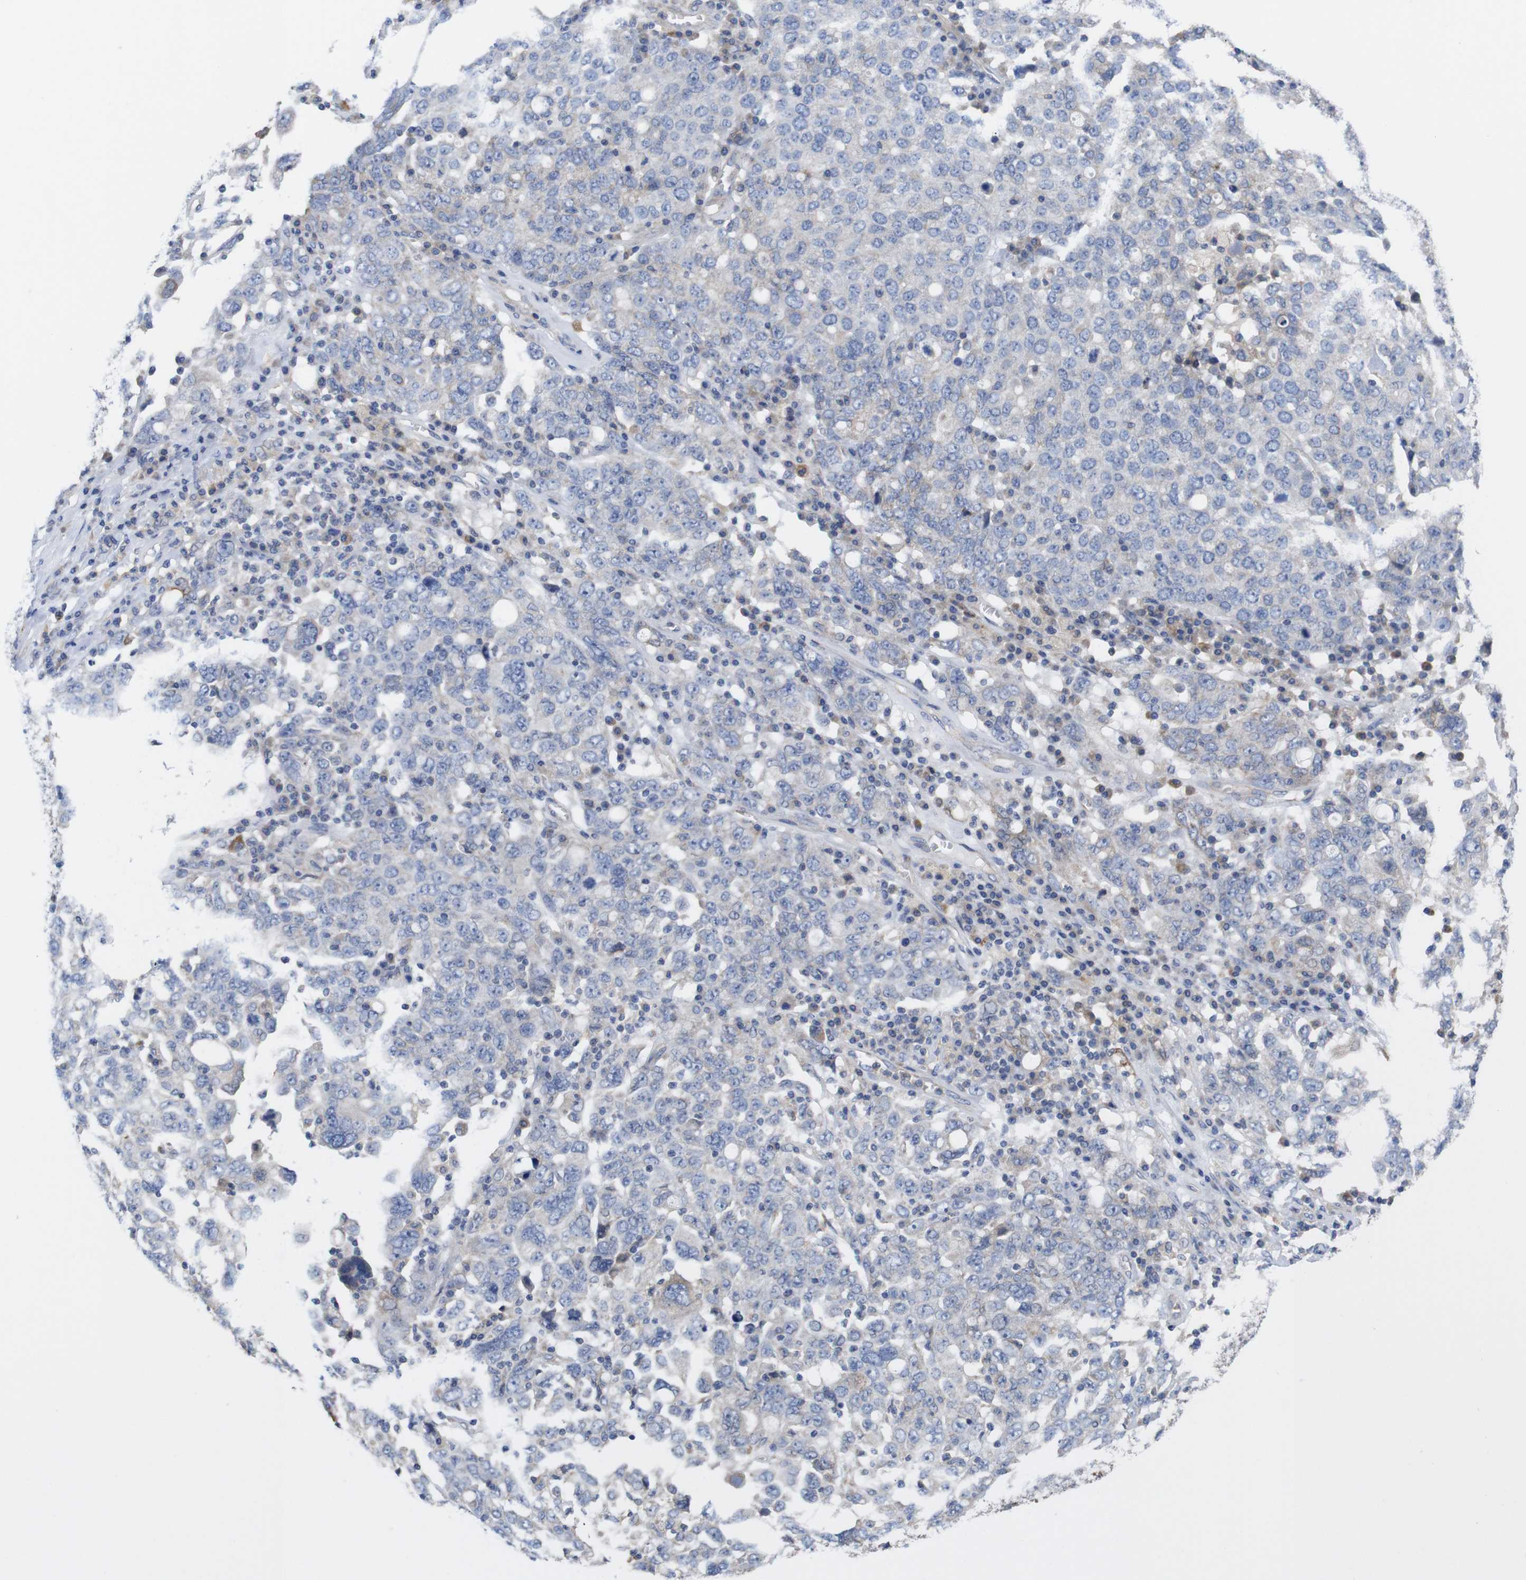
{"staining": {"intensity": "weak", "quantity": "<25%", "location": "cytoplasmic/membranous"}, "tissue": "ovarian cancer", "cell_type": "Tumor cells", "image_type": "cancer", "snomed": [{"axis": "morphology", "description": "Carcinoma, endometroid"}, {"axis": "topography", "description": "Ovary"}], "caption": "This photomicrograph is of endometroid carcinoma (ovarian) stained with immunohistochemistry (IHC) to label a protein in brown with the nuclei are counter-stained blue. There is no positivity in tumor cells. (Immunohistochemistry (ihc), brightfield microscopy, high magnification).", "gene": "USH1C", "patient": {"sex": "female", "age": 62}}